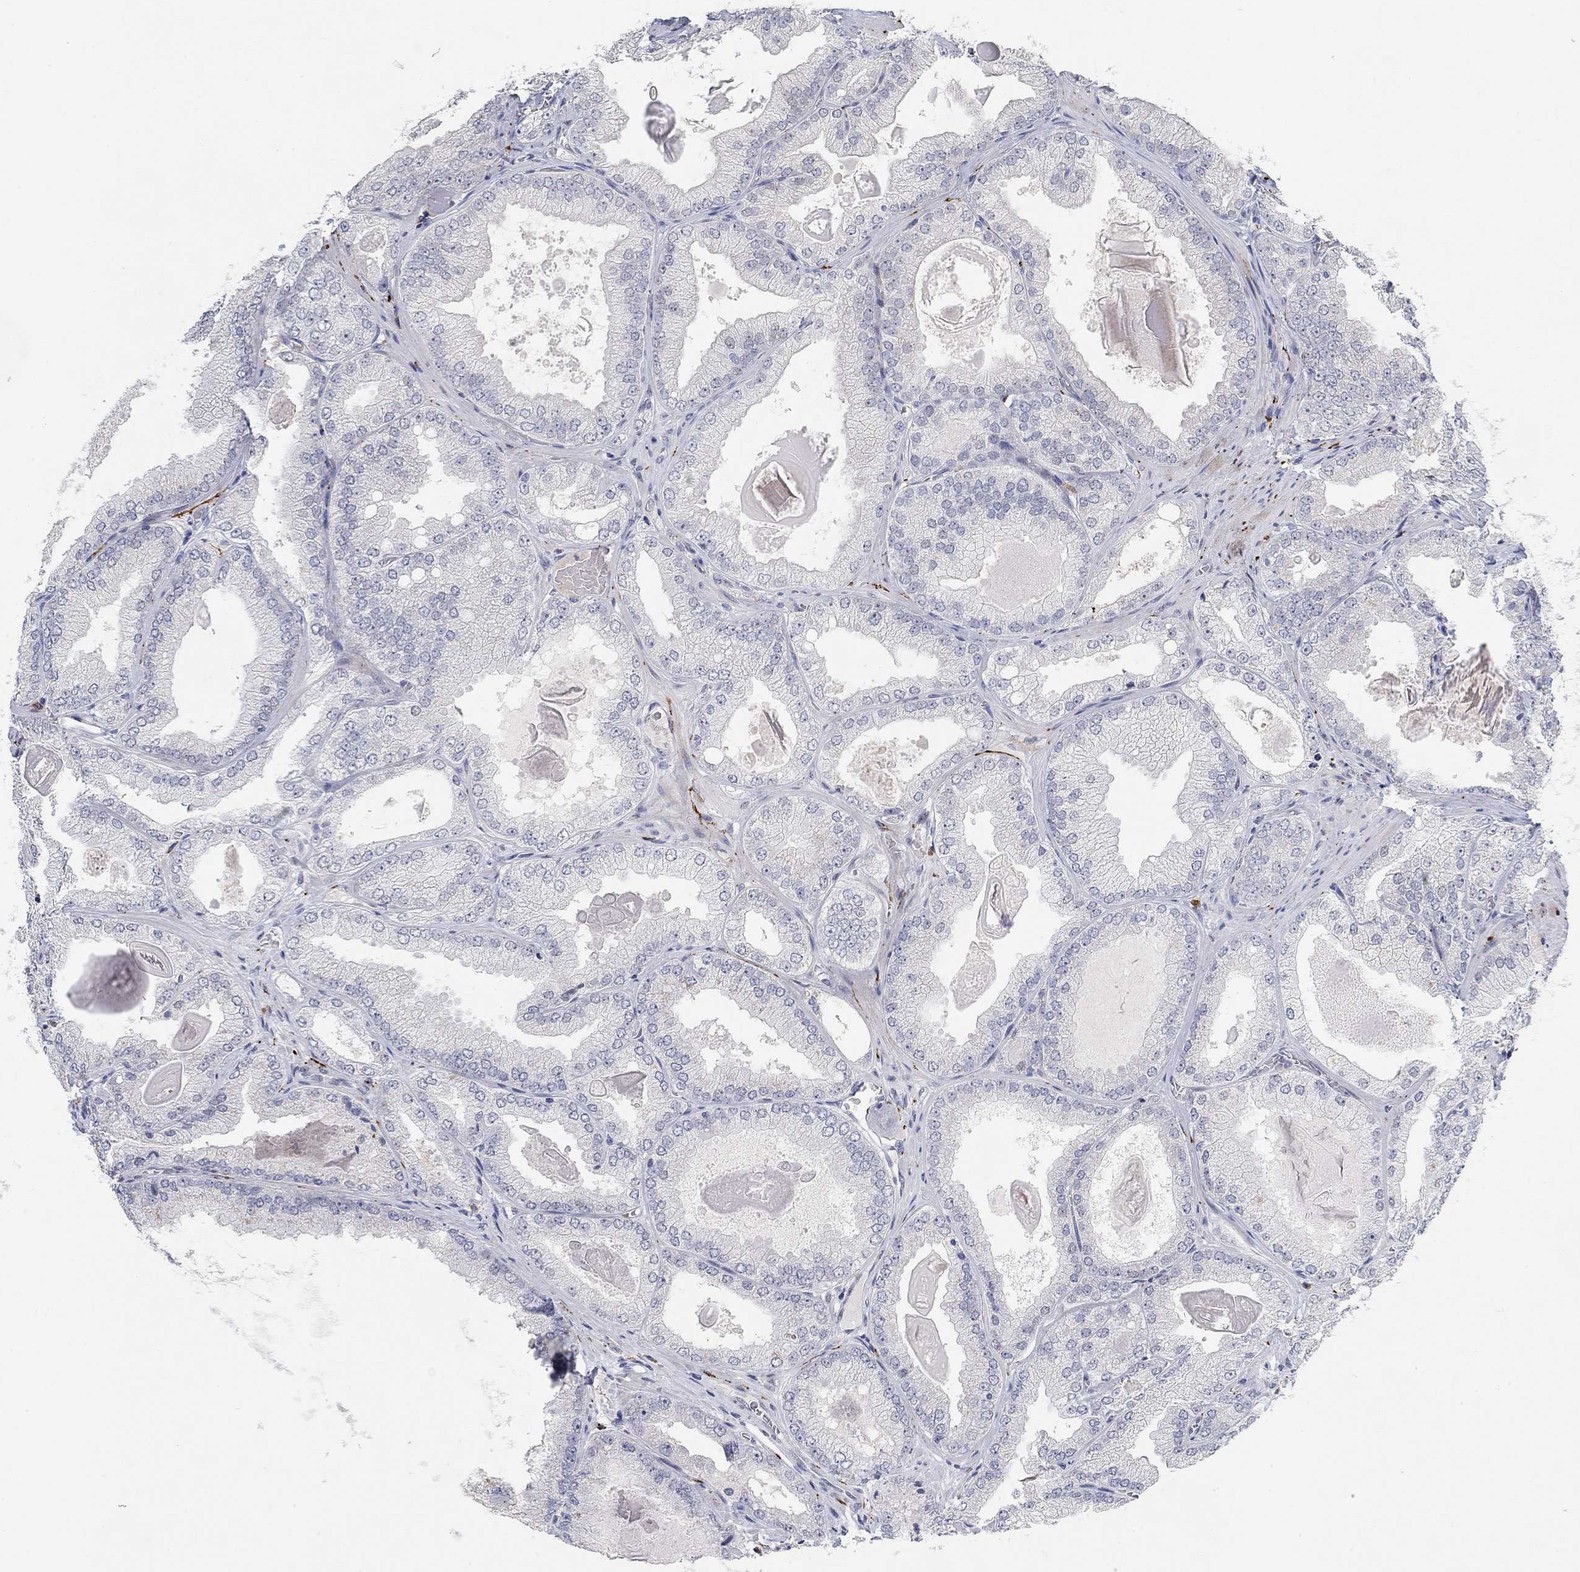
{"staining": {"intensity": "negative", "quantity": "none", "location": "none"}, "tissue": "prostate cancer", "cell_type": "Tumor cells", "image_type": "cancer", "snomed": [{"axis": "morphology", "description": "Adenocarcinoma, Low grade"}, {"axis": "topography", "description": "Prostate"}], "caption": "Tumor cells show no significant protein expression in prostate low-grade adenocarcinoma.", "gene": "VAT1L", "patient": {"sex": "male", "age": 72}}